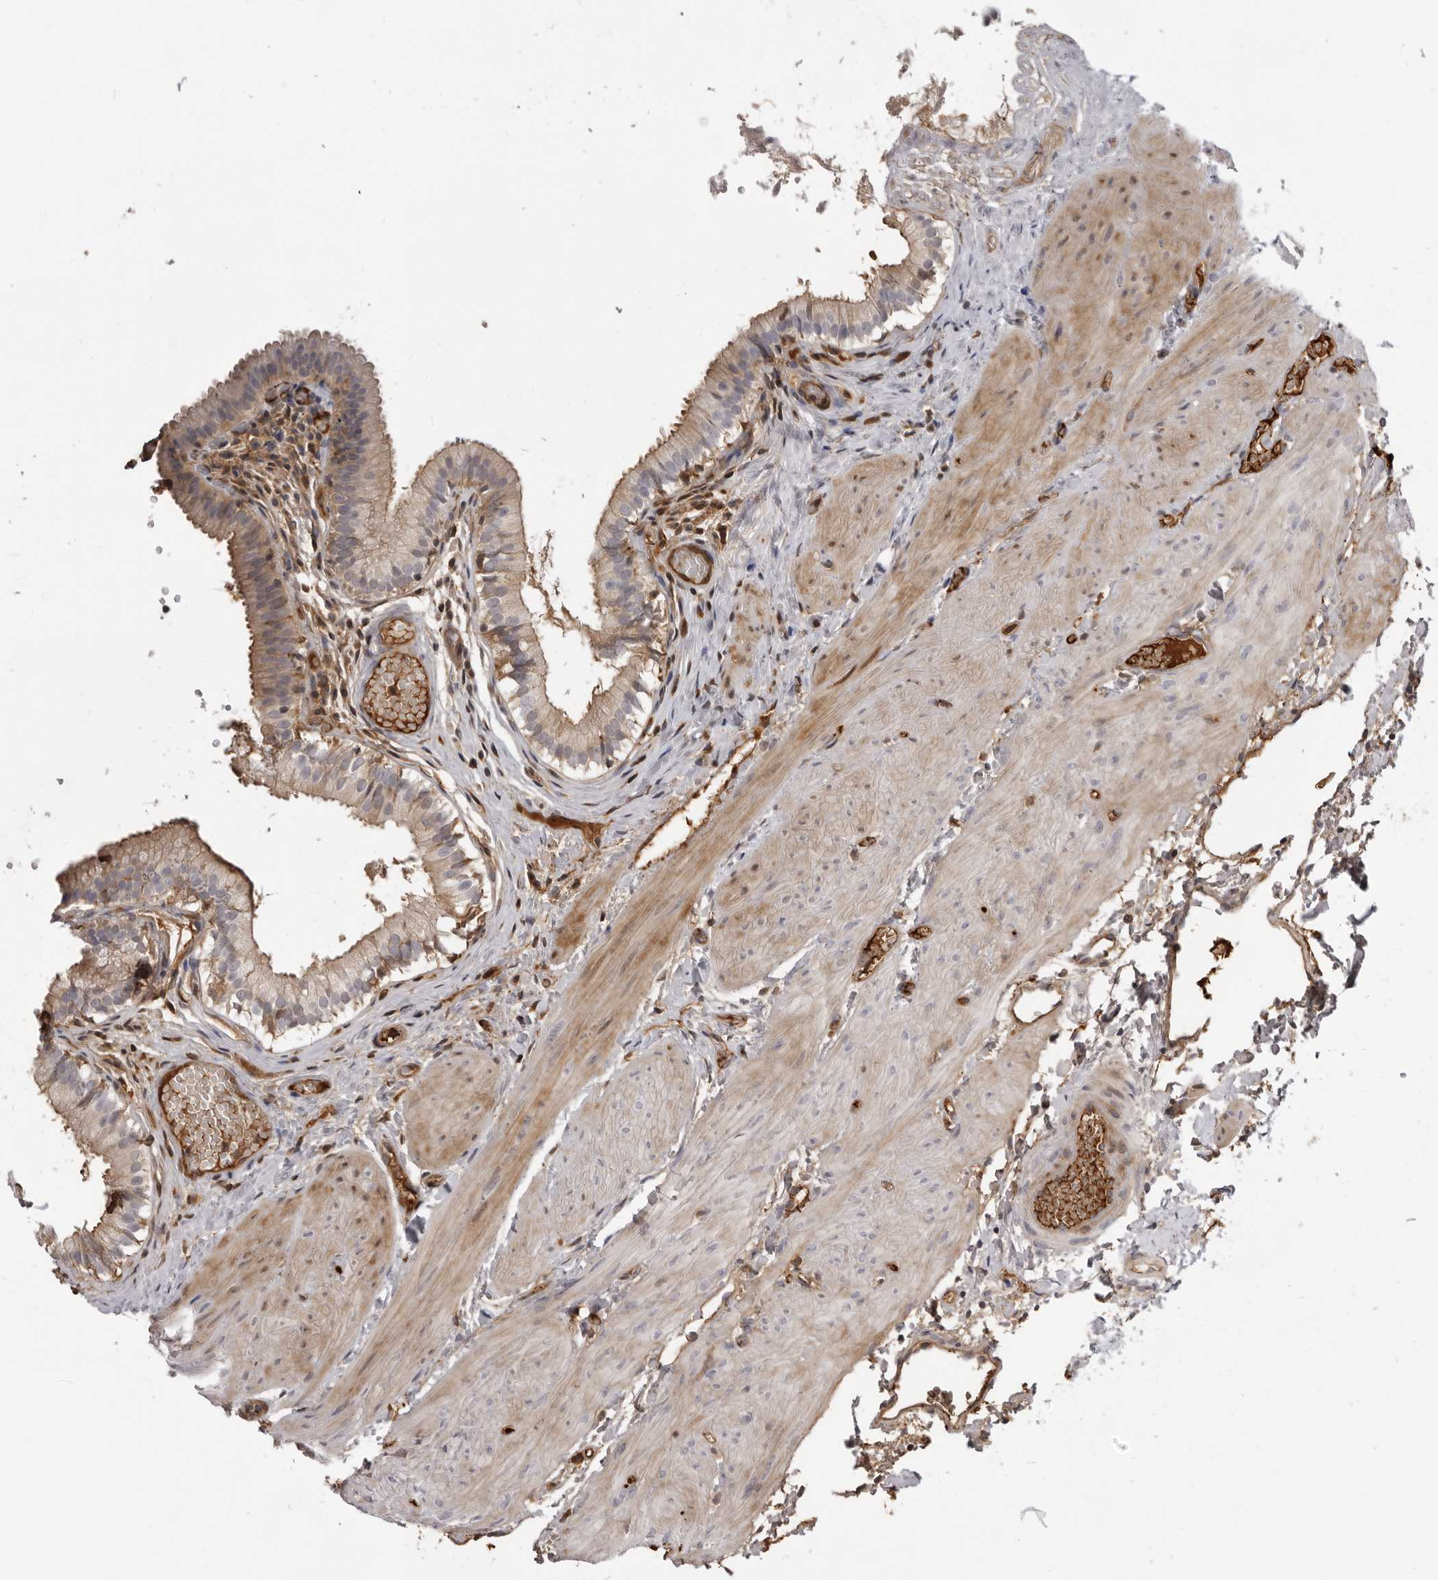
{"staining": {"intensity": "moderate", "quantity": "<25%", "location": "cytoplasmic/membranous"}, "tissue": "gallbladder", "cell_type": "Glandular cells", "image_type": "normal", "snomed": [{"axis": "morphology", "description": "Normal tissue, NOS"}, {"axis": "topography", "description": "Gallbladder"}], "caption": "Immunohistochemistry of unremarkable human gallbladder demonstrates low levels of moderate cytoplasmic/membranous staining in approximately <25% of glandular cells.", "gene": "PLEKHF2", "patient": {"sex": "female", "age": 26}}